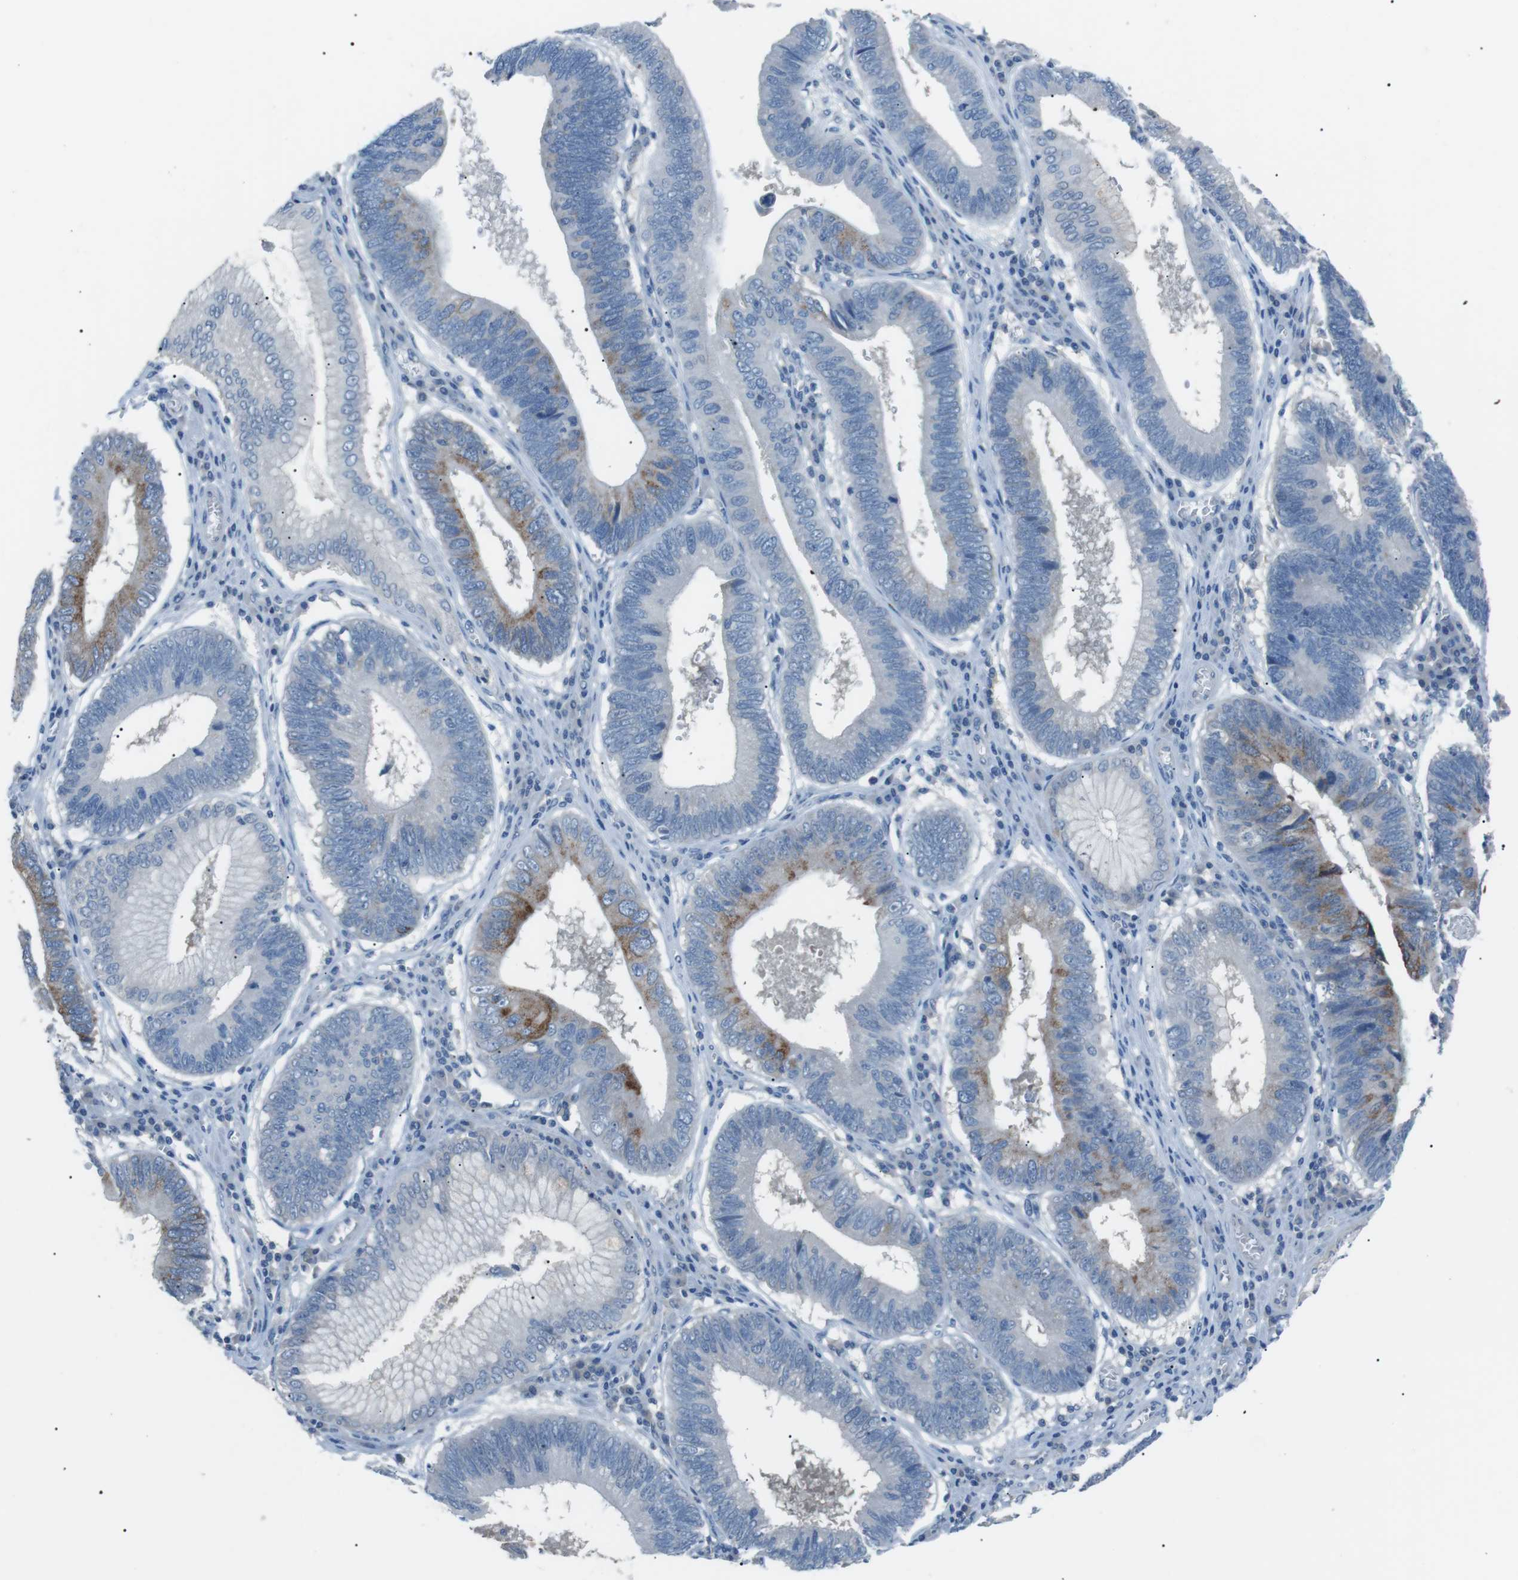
{"staining": {"intensity": "moderate", "quantity": "<25%", "location": "cytoplasmic/membranous"}, "tissue": "stomach cancer", "cell_type": "Tumor cells", "image_type": "cancer", "snomed": [{"axis": "morphology", "description": "Adenocarcinoma, NOS"}, {"axis": "topography", "description": "Stomach"}], "caption": "This image displays IHC staining of human stomach cancer (adenocarcinoma), with low moderate cytoplasmic/membranous positivity in approximately <25% of tumor cells.", "gene": "CDH26", "patient": {"sex": "male", "age": 59}}